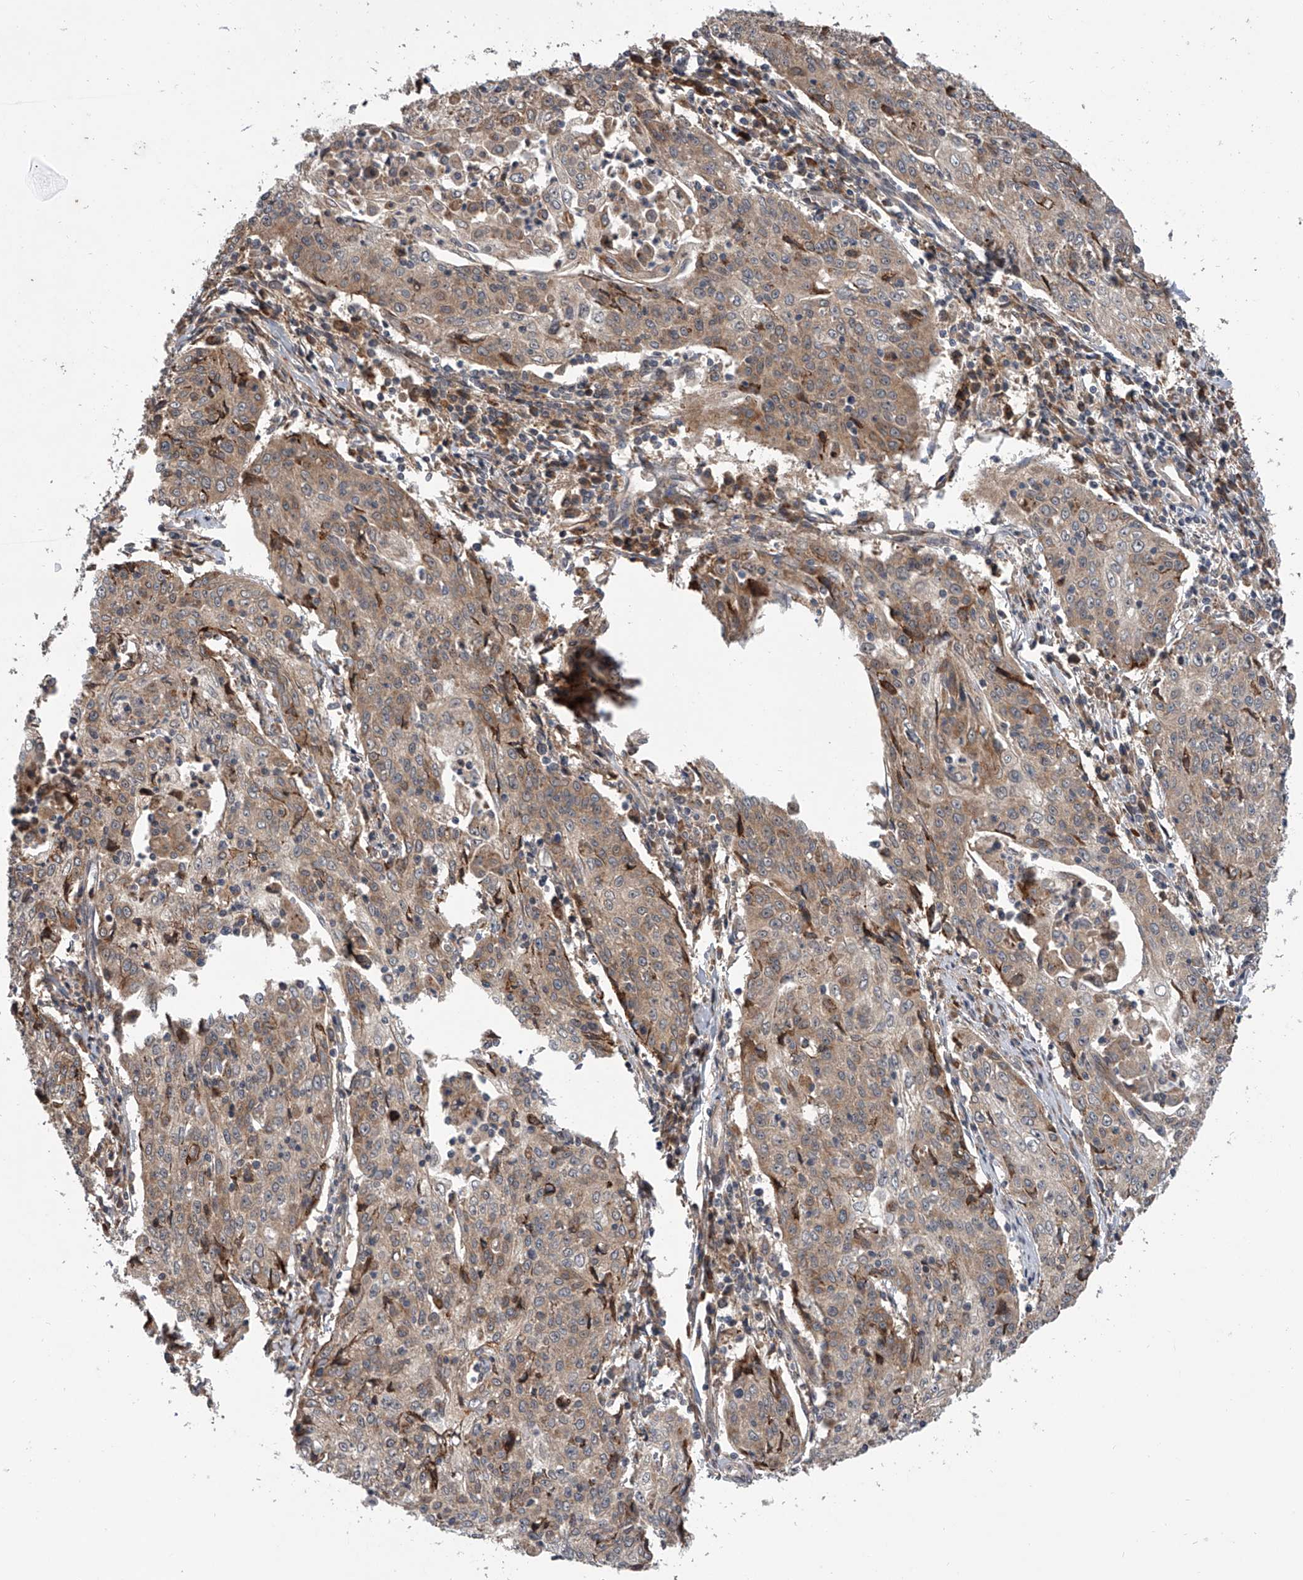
{"staining": {"intensity": "weak", "quantity": ">75%", "location": "cytoplasmic/membranous"}, "tissue": "cervical cancer", "cell_type": "Tumor cells", "image_type": "cancer", "snomed": [{"axis": "morphology", "description": "Squamous cell carcinoma, NOS"}, {"axis": "topography", "description": "Cervix"}], "caption": "Protein staining of cervical squamous cell carcinoma tissue reveals weak cytoplasmic/membranous expression in approximately >75% of tumor cells.", "gene": "GEMIN8", "patient": {"sex": "female", "age": 48}}